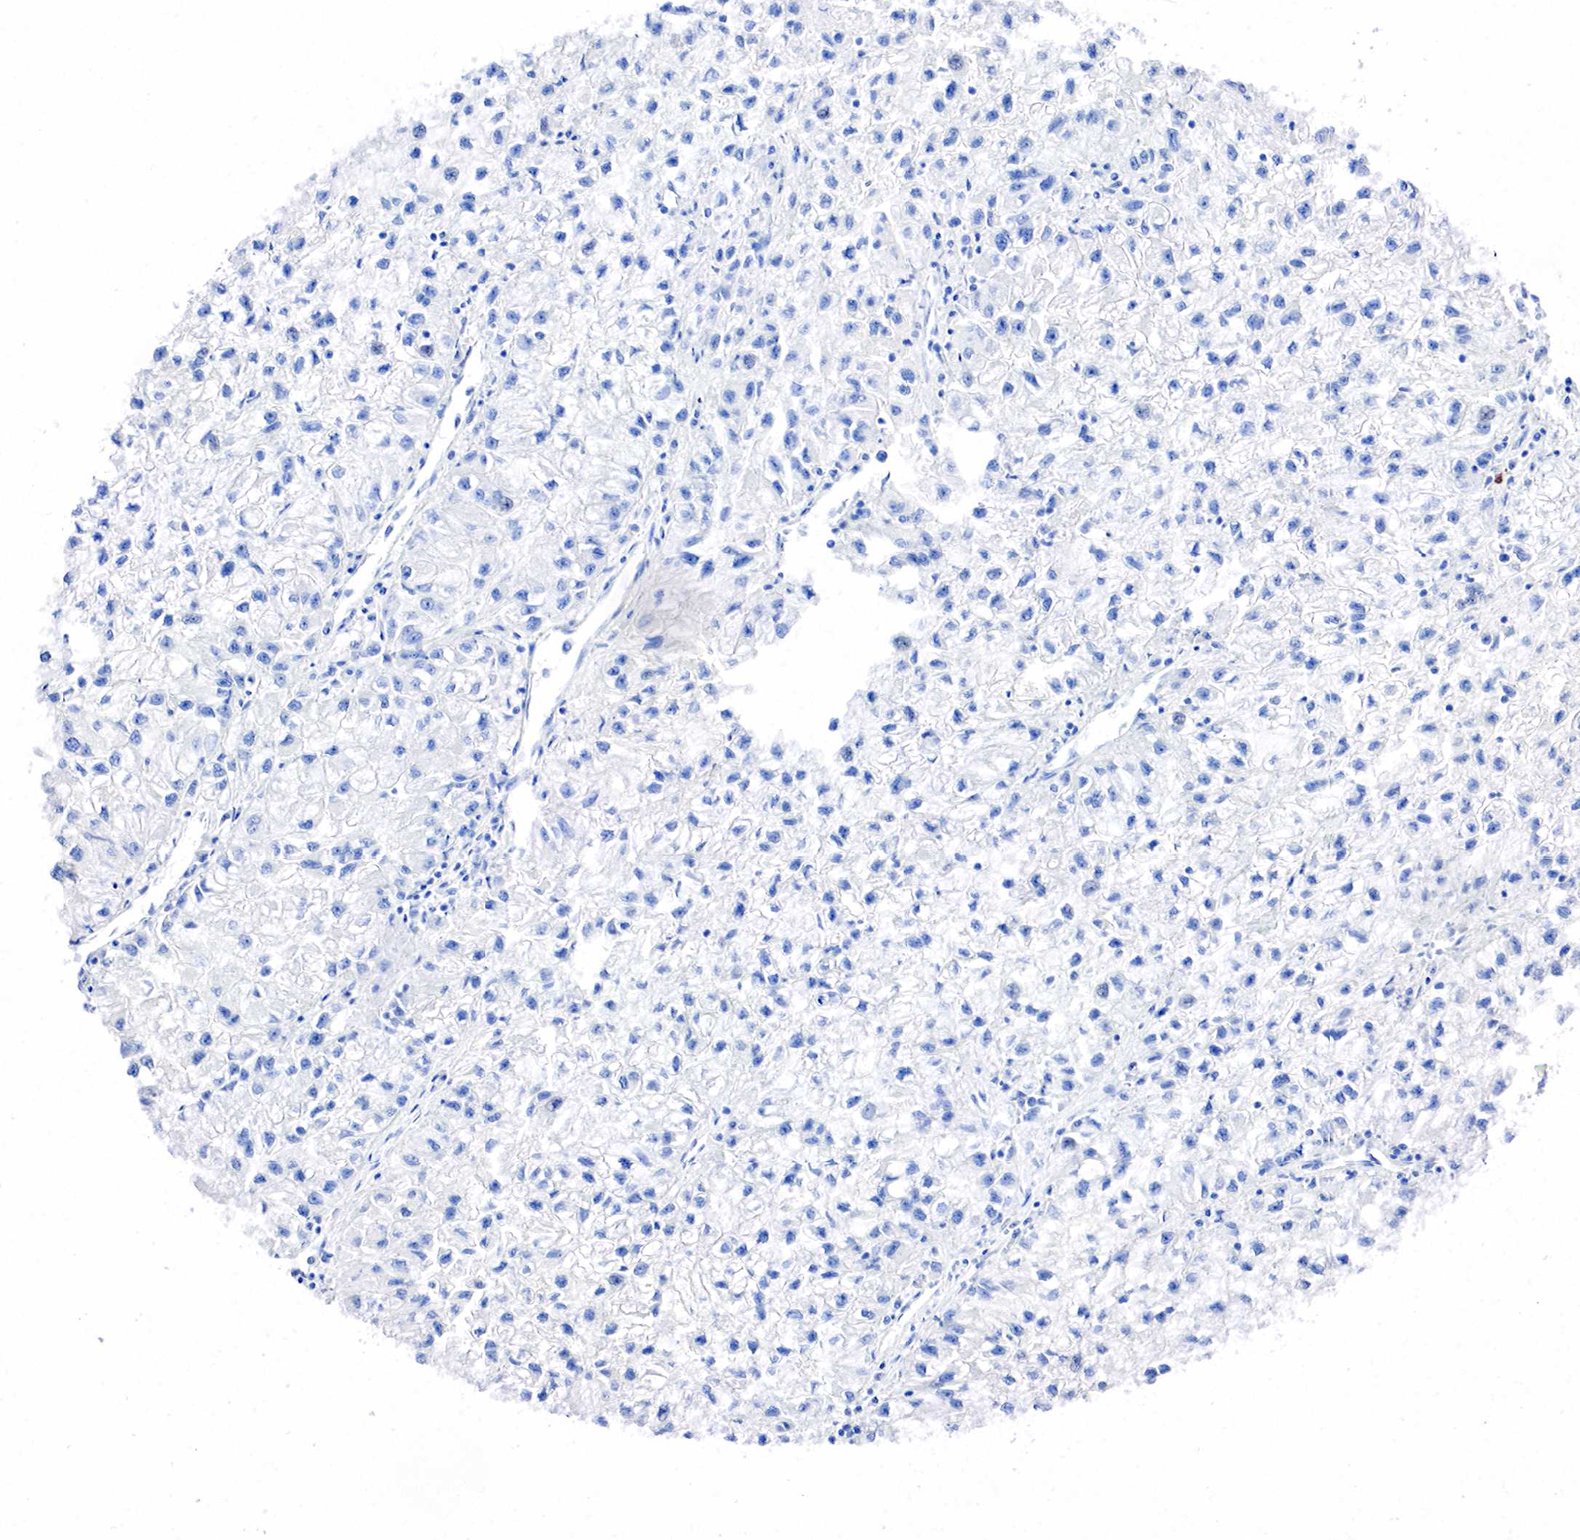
{"staining": {"intensity": "negative", "quantity": "none", "location": "none"}, "tissue": "renal cancer", "cell_type": "Tumor cells", "image_type": "cancer", "snomed": [{"axis": "morphology", "description": "Adenocarcinoma, NOS"}, {"axis": "topography", "description": "Kidney"}], "caption": "Renal cancer (adenocarcinoma) stained for a protein using IHC reveals no expression tumor cells.", "gene": "SST", "patient": {"sex": "male", "age": 59}}